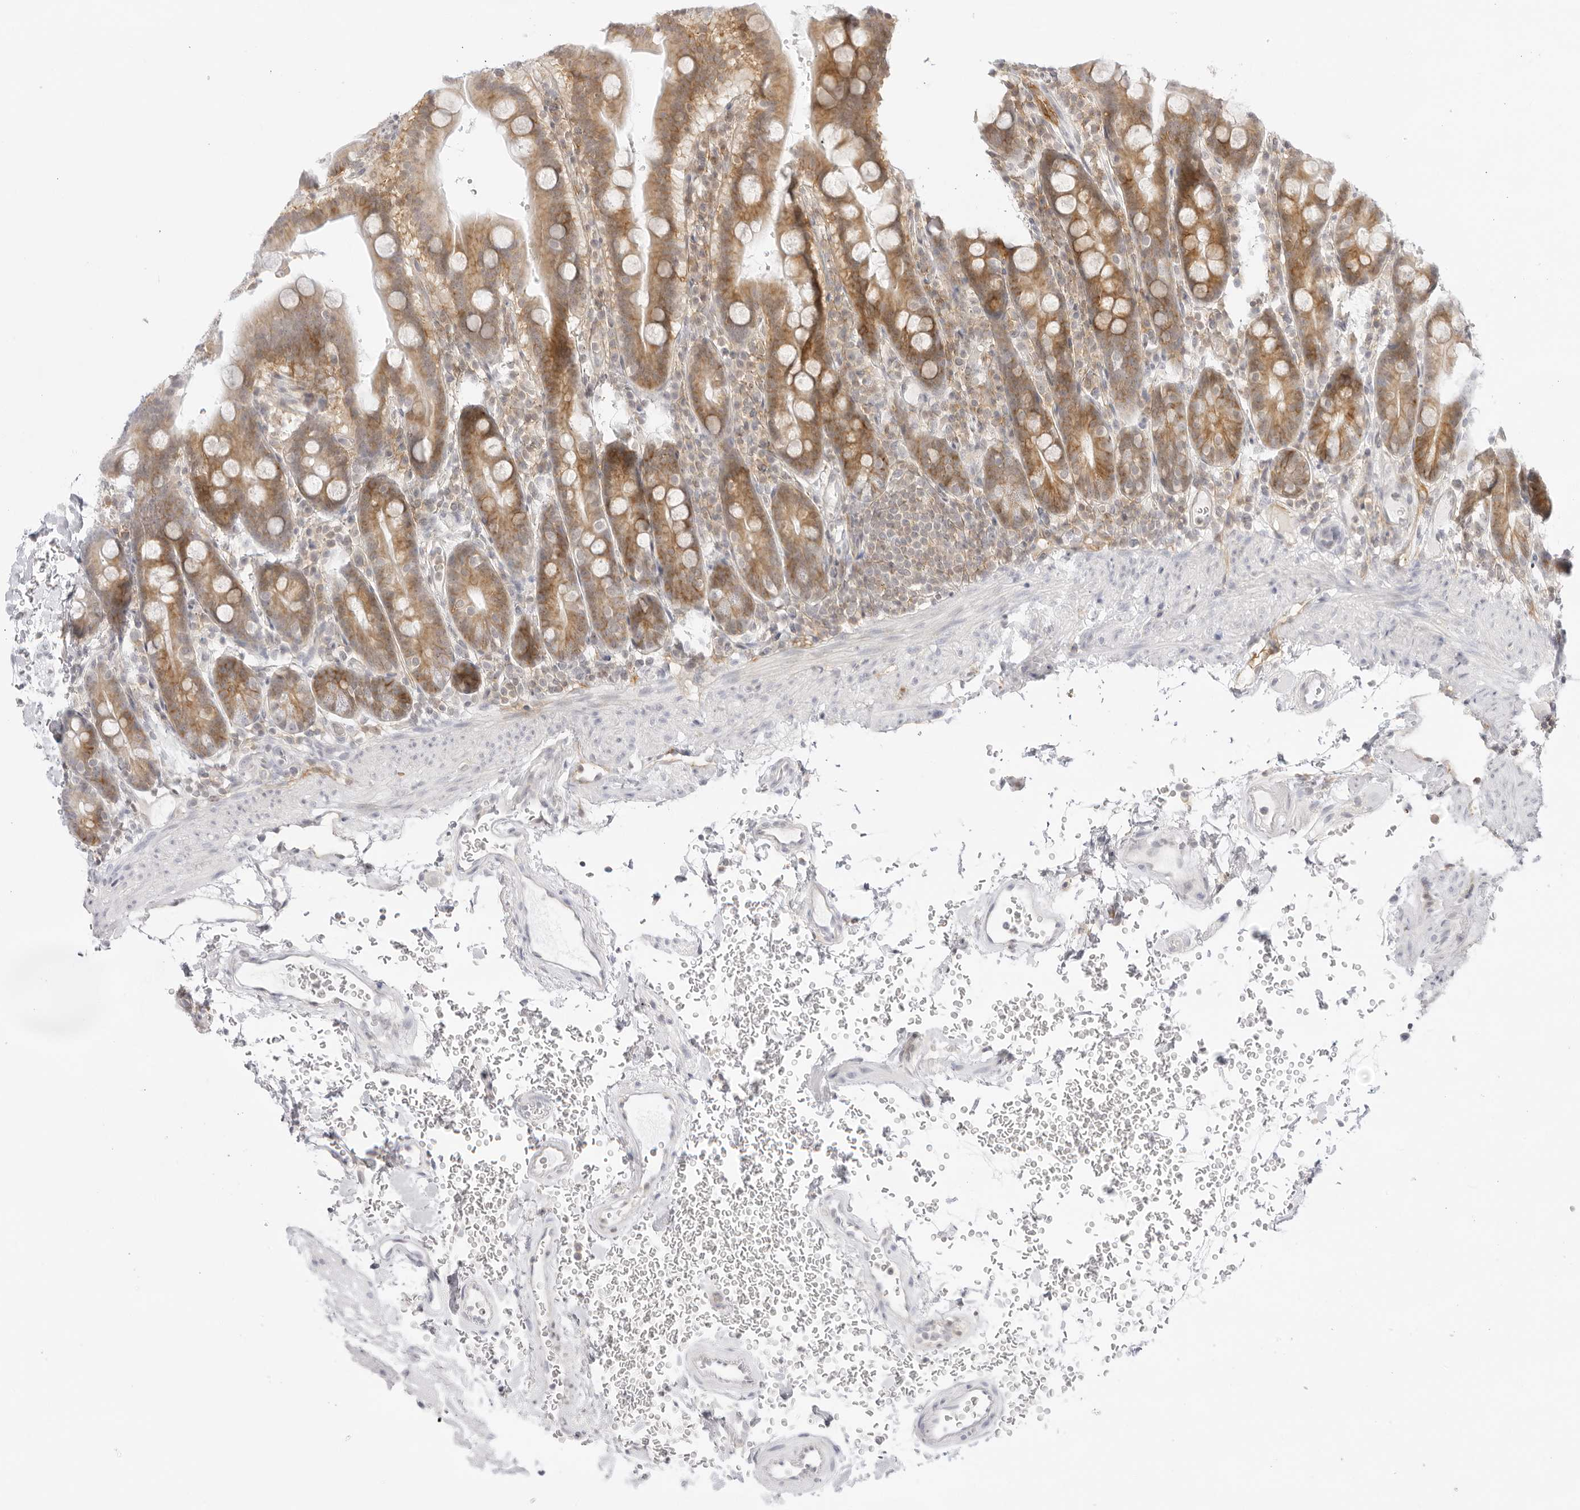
{"staining": {"intensity": "moderate", "quantity": ">75%", "location": "cytoplasmic/membranous"}, "tissue": "duodenum", "cell_type": "Glandular cells", "image_type": "normal", "snomed": [{"axis": "morphology", "description": "Normal tissue, NOS"}, {"axis": "topography", "description": "Duodenum"}], "caption": "Protein staining of normal duodenum shows moderate cytoplasmic/membranous expression in approximately >75% of glandular cells.", "gene": "TNFRSF14", "patient": {"sex": "male", "age": 54}}